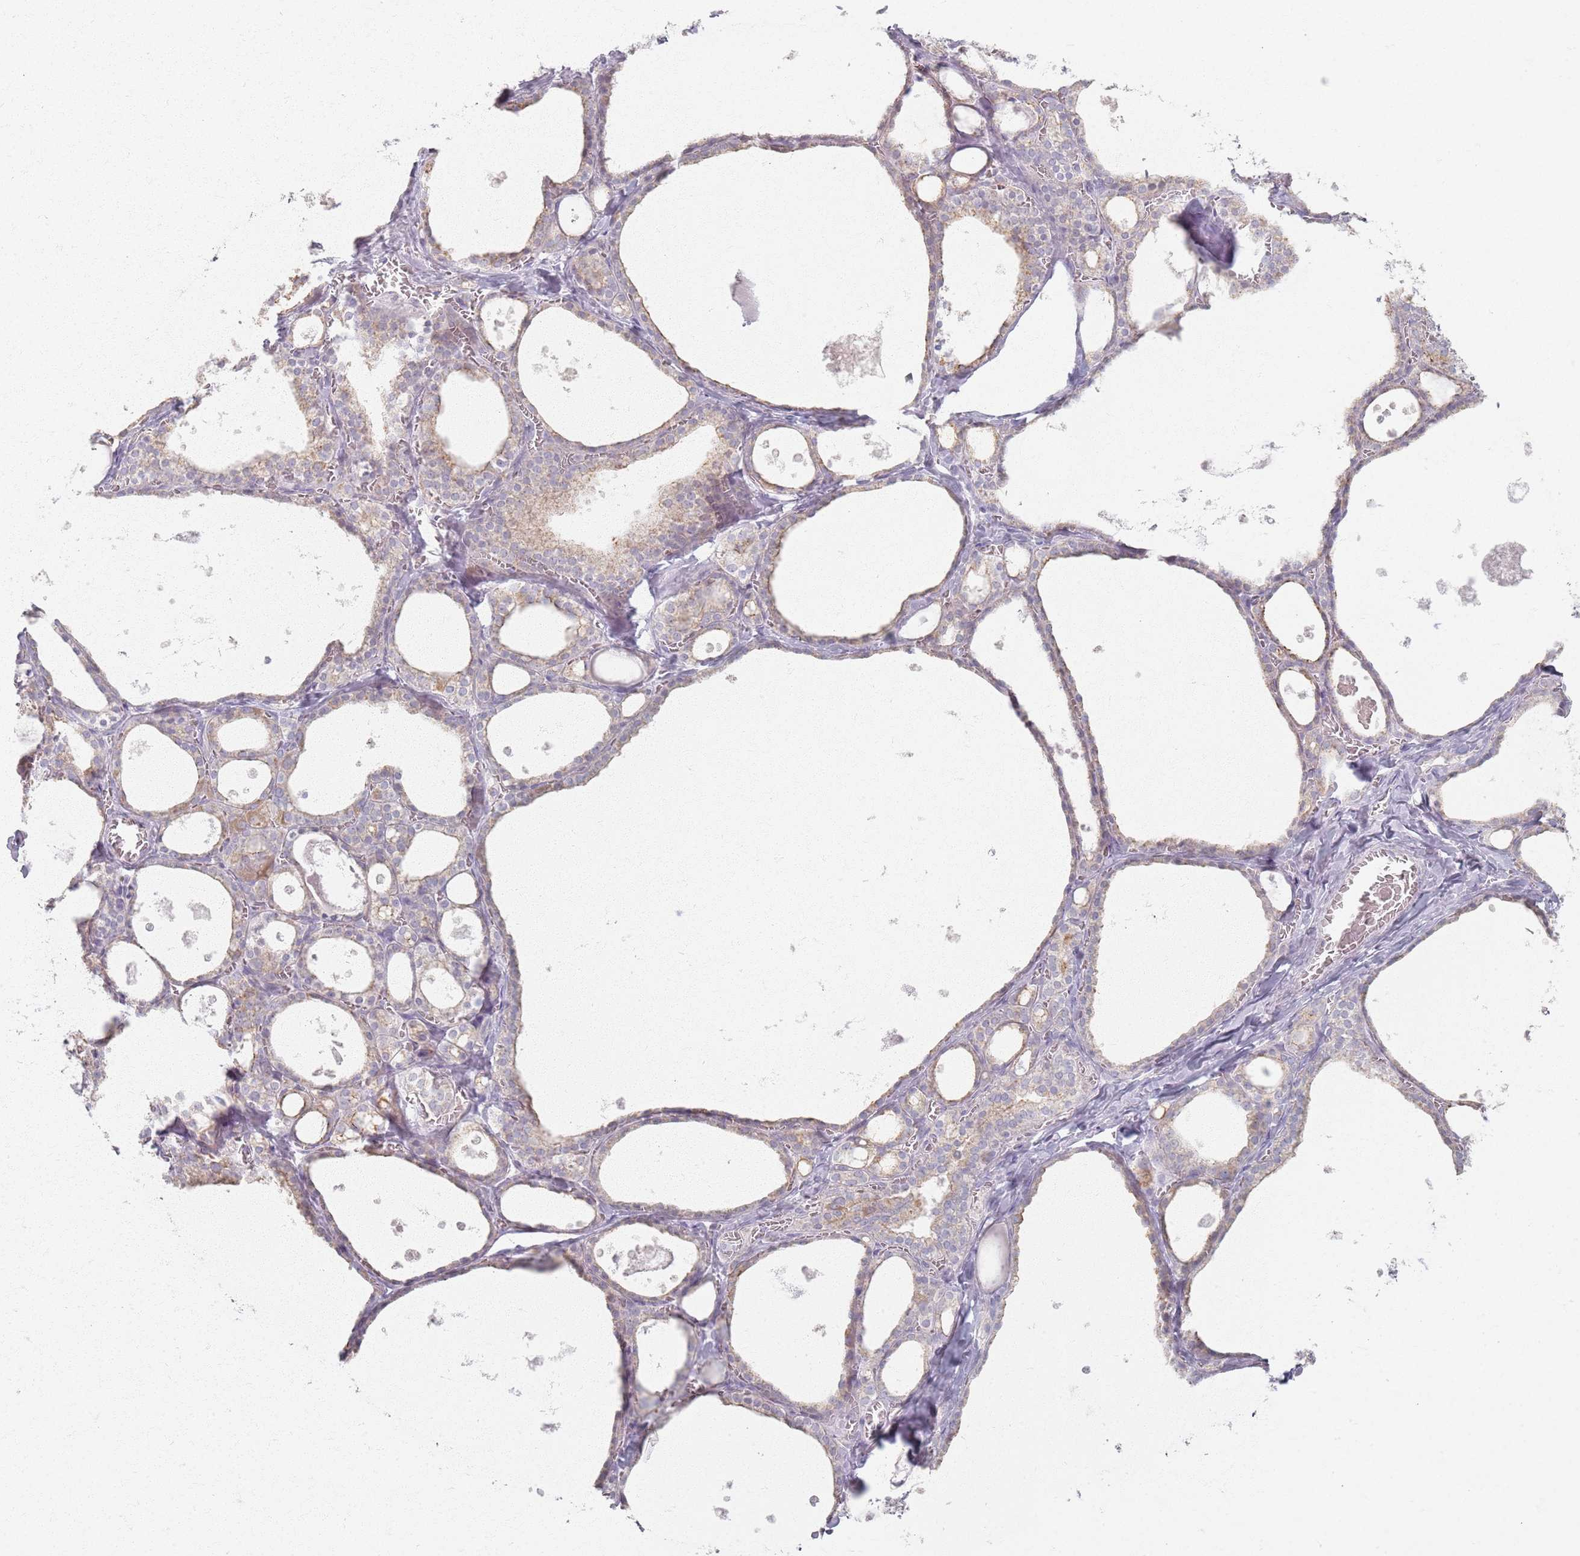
{"staining": {"intensity": "weak", "quantity": "25%-75%", "location": "cytoplasmic/membranous"}, "tissue": "thyroid gland", "cell_type": "Glandular cells", "image_type": "normal", "snomed": [{"axis": "morphology", "description": "Normal tissue, NOS"}, {"axis": "topography", "description": "Thyroid gland"}], "caption": "A brown stain highlights weak cytoplasmic/membranous positivity of a protein in glandular cells of unremarkable thyroid gland.", "gene": "PKD2L2", "patient": {"sex": "male", "age": 56}}